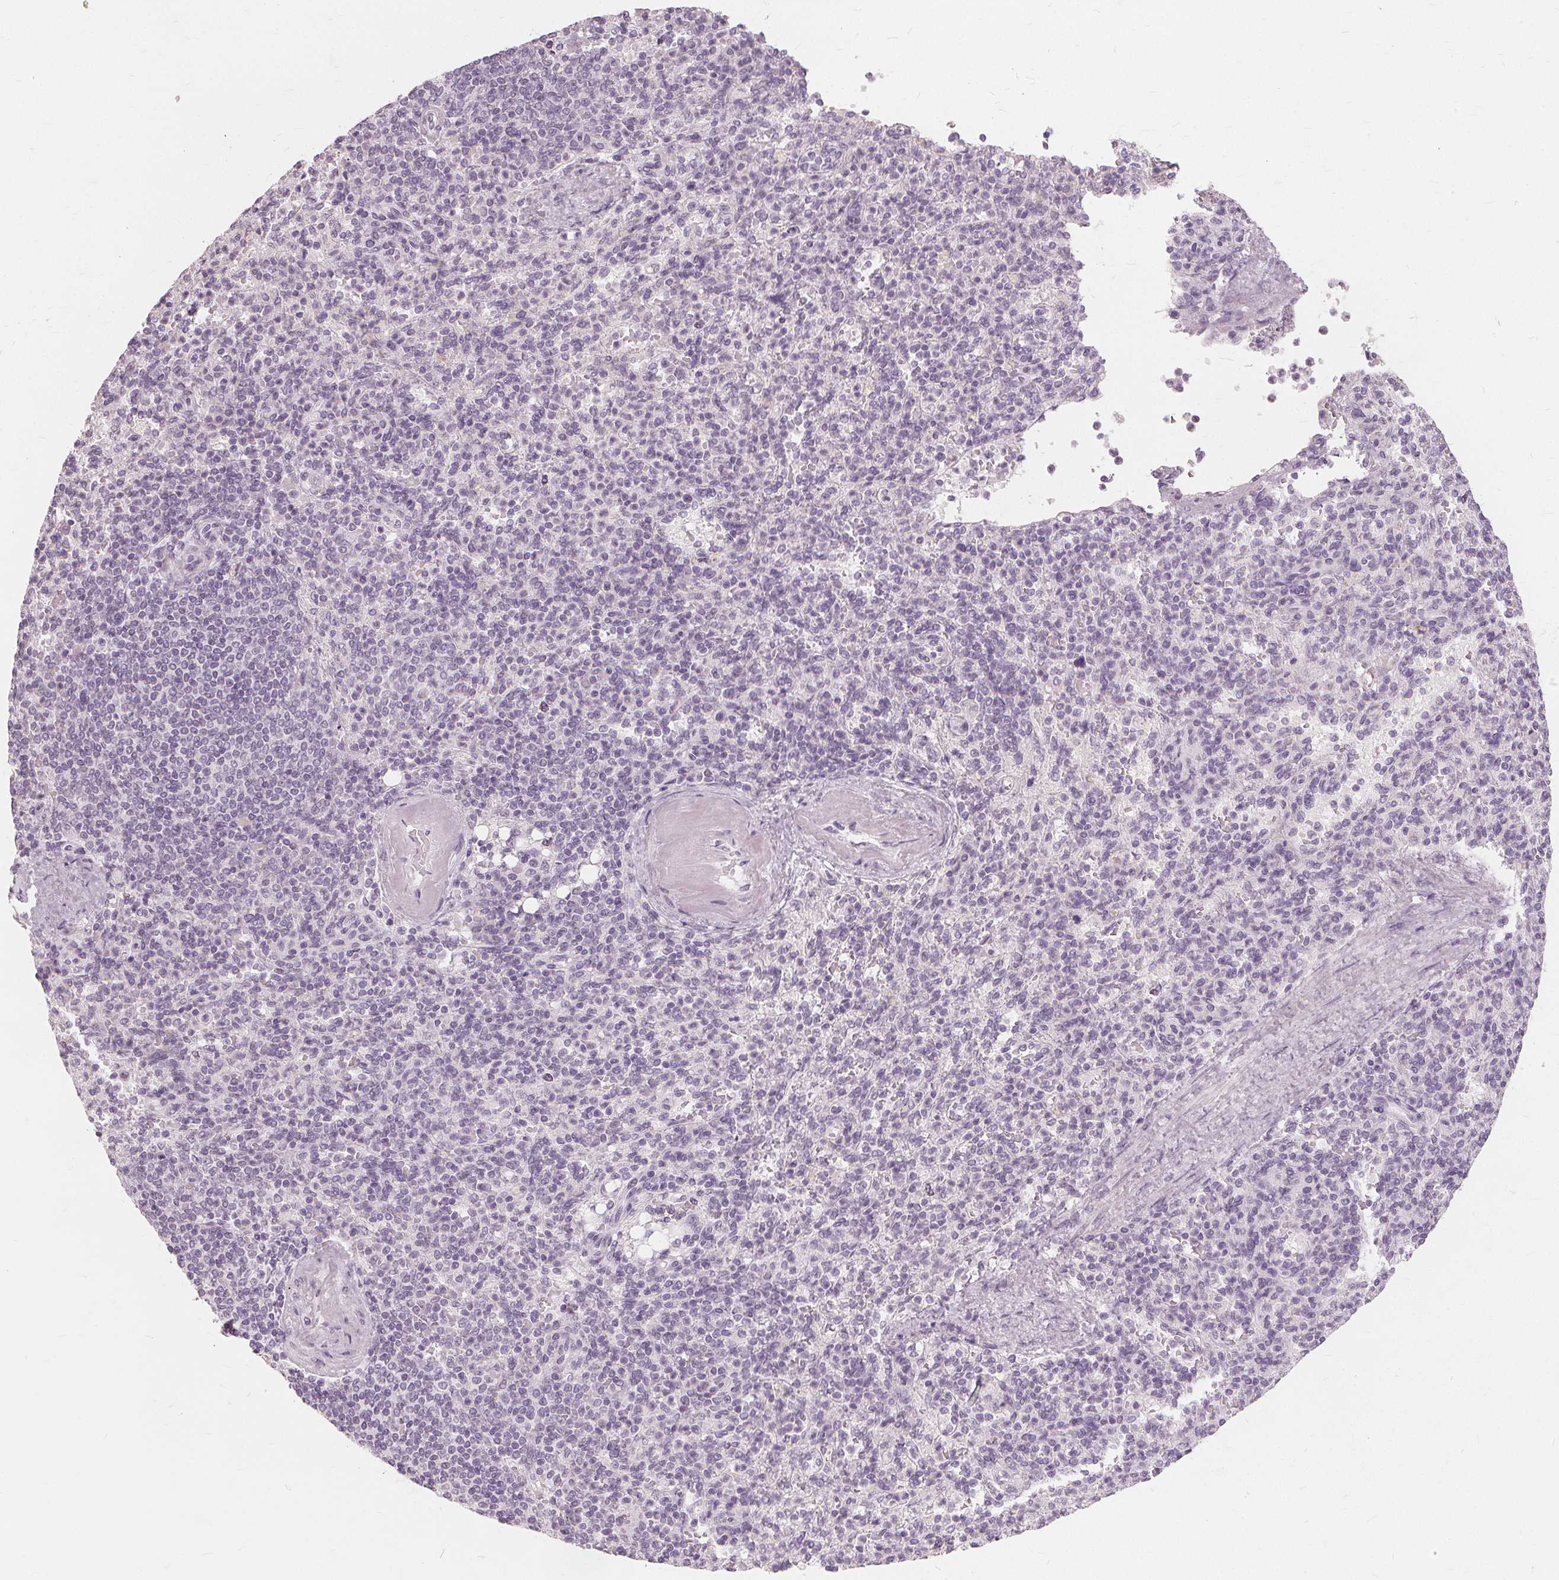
{"staining": {"intensity": "negative", "quantity": "none", "location": "none"}, "tissue": "spleen", "cell_type": "Cells in red pulp", "image_type": "normal", "snomed": [{"axis": "morphology", "description": "Normal tissue, NOS"}, {"axis": "topography", "description": "Spleen"}], "caption": "DAB immunohistochemical staining of normal spleen reveals no significant expression in cells in red pulp.", "gene": "SFTPD", "patient": {"sex": "female", "age": 74}}